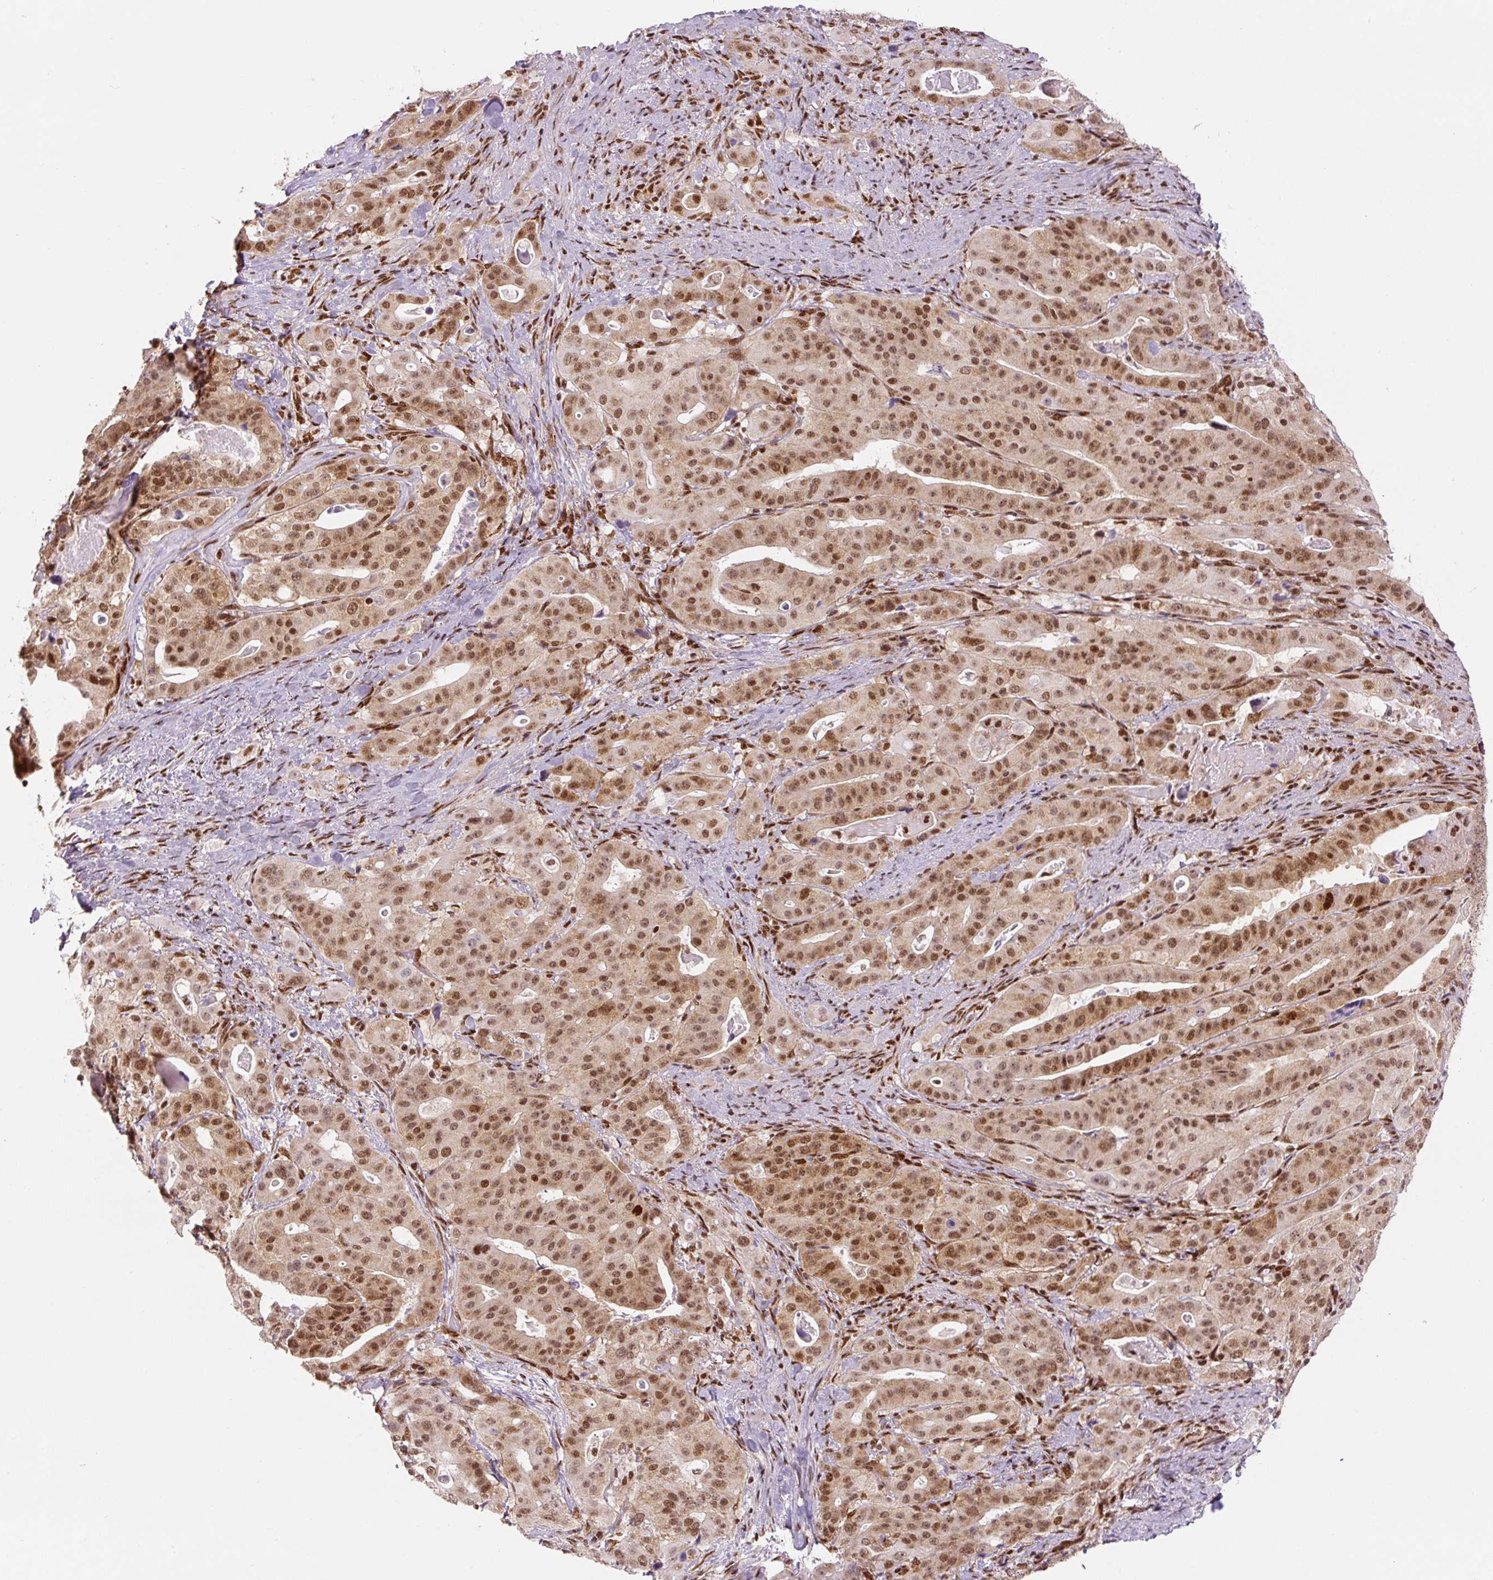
{"staining": {"intensity": "strong", "quantity": ">75%", "location": "nuclear"}, "tissue": "stomach cancer", "cell_type": "Tumor cells", "image_type": "cancer", "snomed": [{"axis": "morphology", "description": "Adenocarcinoma, NOS"}, {"axis": "topography", "description": "Stomach"}], "caption": "Stomach cancer was stained to show a protein in brown. There is high levels of strong nuclear expression in about >75% of tumor cells.", "gene": "FUS", "patient": {"sex": "male", "age": 48}}